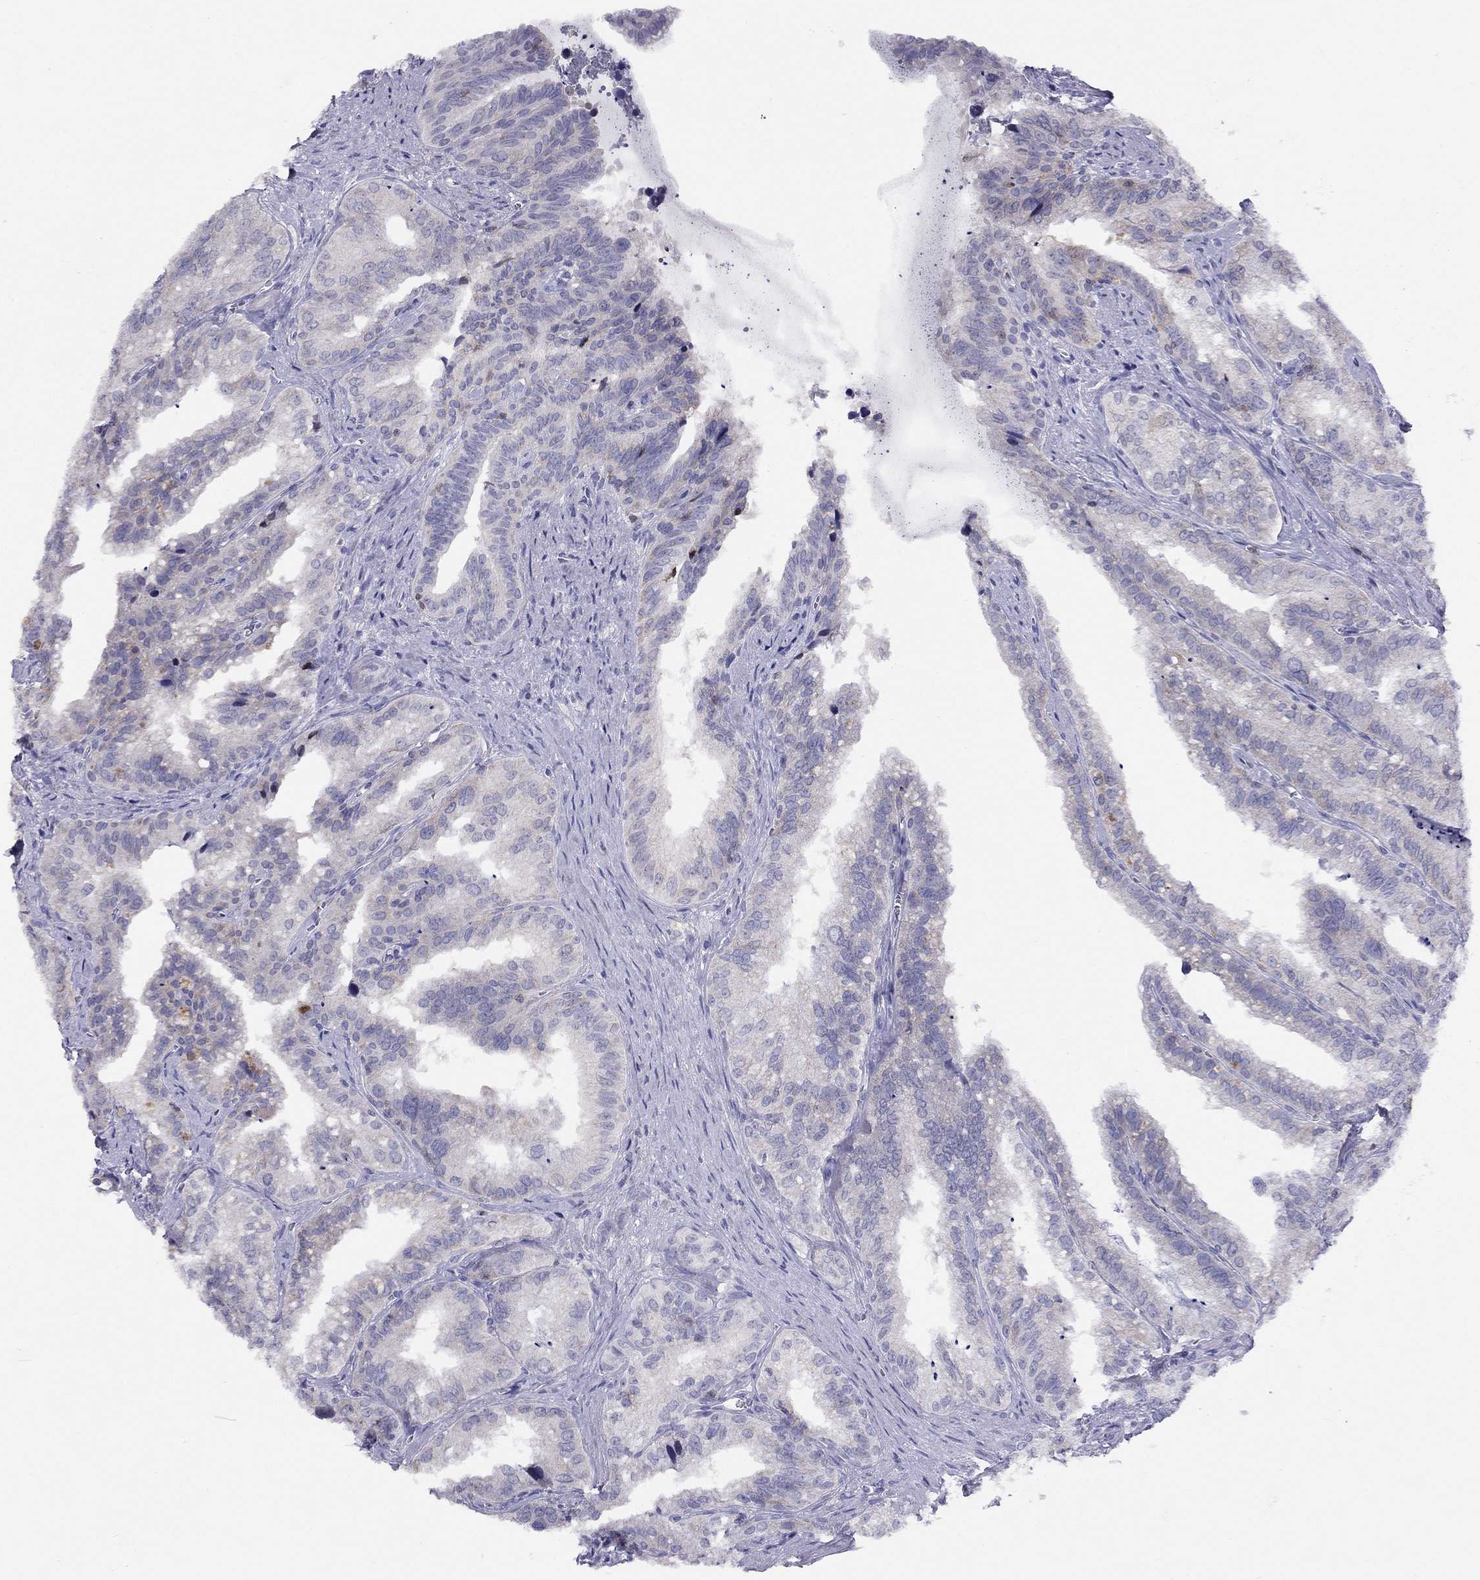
{"staining": {"intensity": "negative", "quantity": "none", "location": "none"}, "tissue": "seminal vesicle", "cell_type": "Glandular cells", "image_type": "normal", "snomed": [{"axis": "morphology", "description": "Normal tissue, NOS"}, {"axis": "topography", "description": "Seminal veicle"}], "caption": "Immunohistochemical staining of benign seminal vesicle demonstrates no significant staining in glandular cells. (DAB (3,3'-diaminobenzidine) IHC with hematoxylin counter stain).", "gene": "CITED1", "patient": {"sex": "male", "age": 57}}